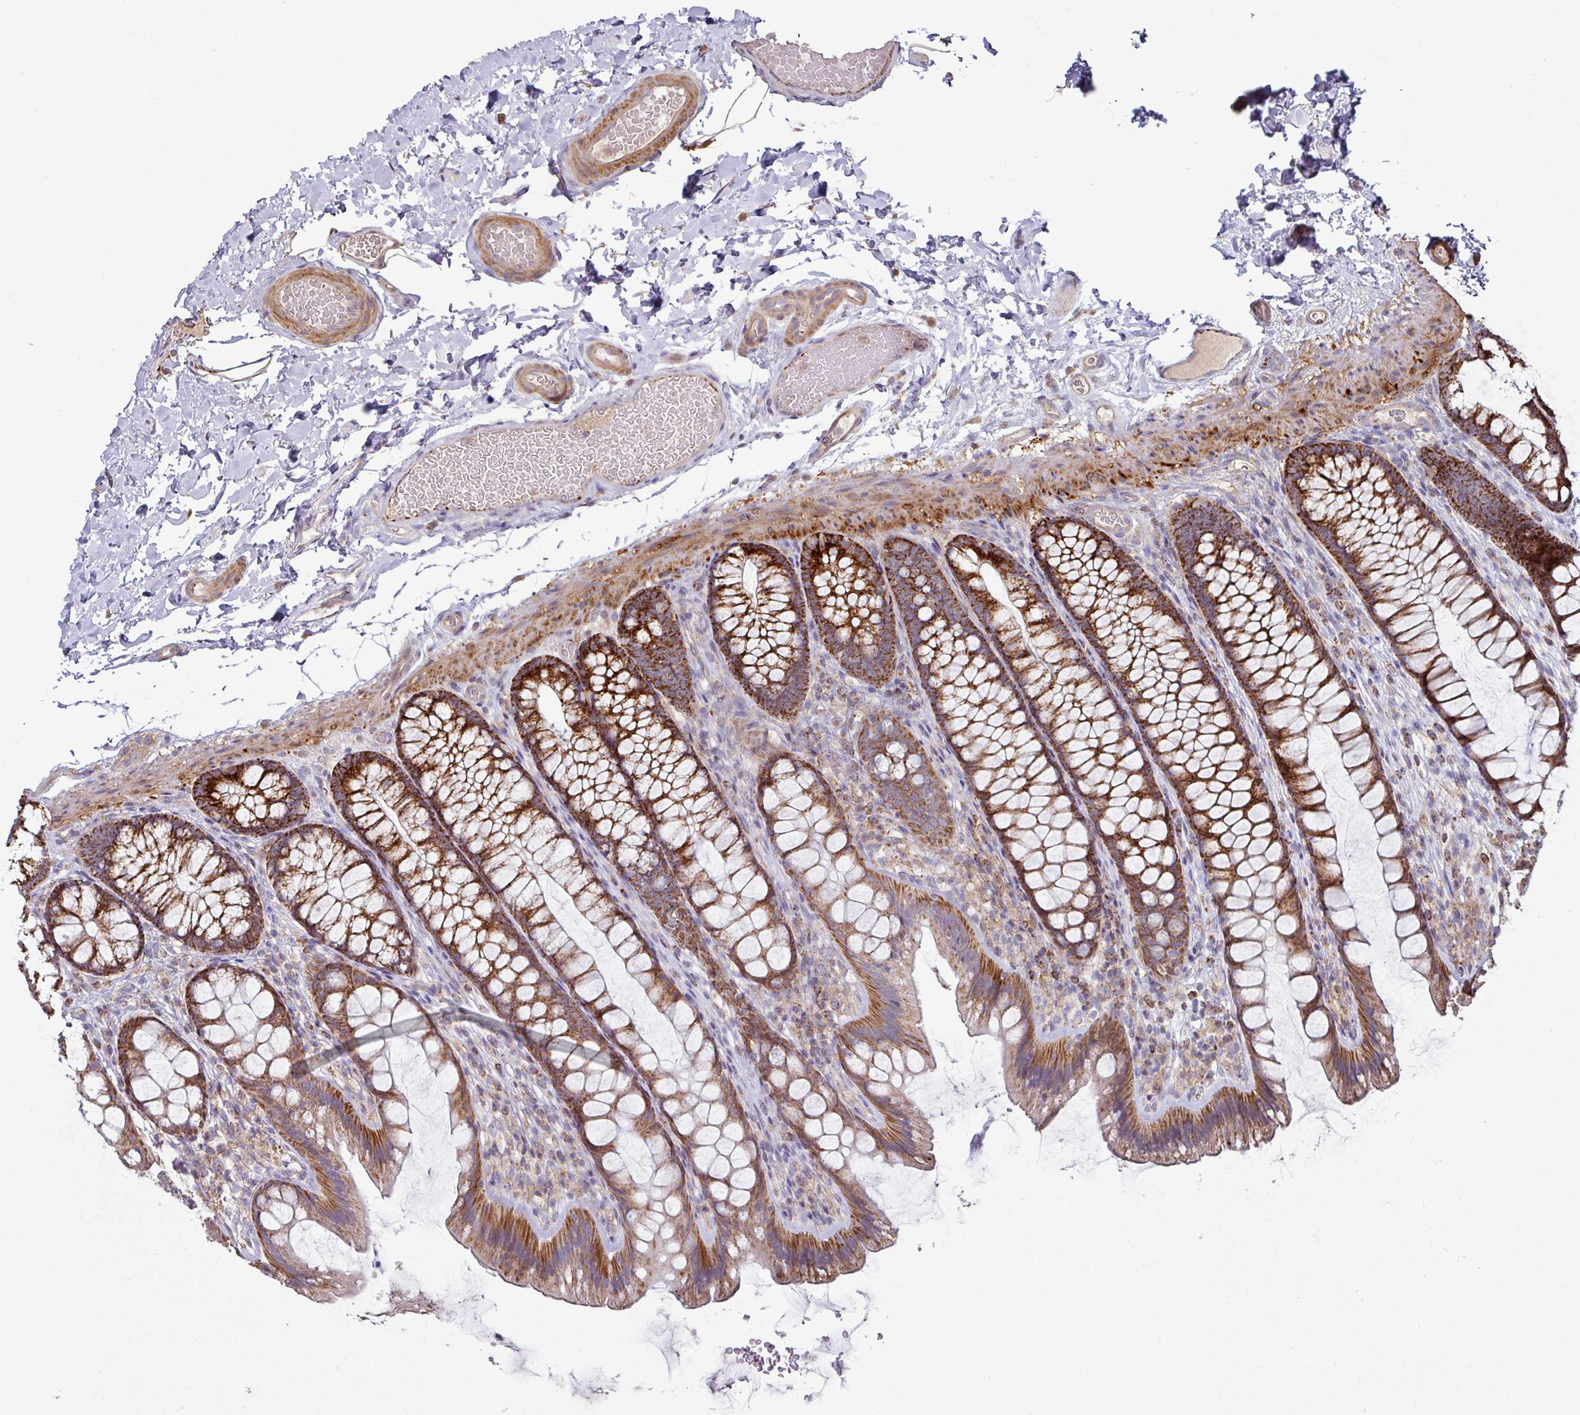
{"staining": {"intensity": "weak", "quantity": ">75%", "location": "cytoplasmic/membranous"}, "tissue": "colon", "cell_type": "Endothelial cells", "image_type": "normal", "snomed": [{"axis": "morphology", "description": "Normal tissue, NOS"}, {"axis": "topography", "description": "Colon"}], "caption": "Immunohistochemistry (IHC) photomicrograph of unremarkable human colon stained for a protein (brown), which demonstrates low levels of weak cytoplasmic/membranous positivity in about >75% of endothelial cells.", "gene": "OR2D3", "patient": {"sex": "male", "age": 46}}